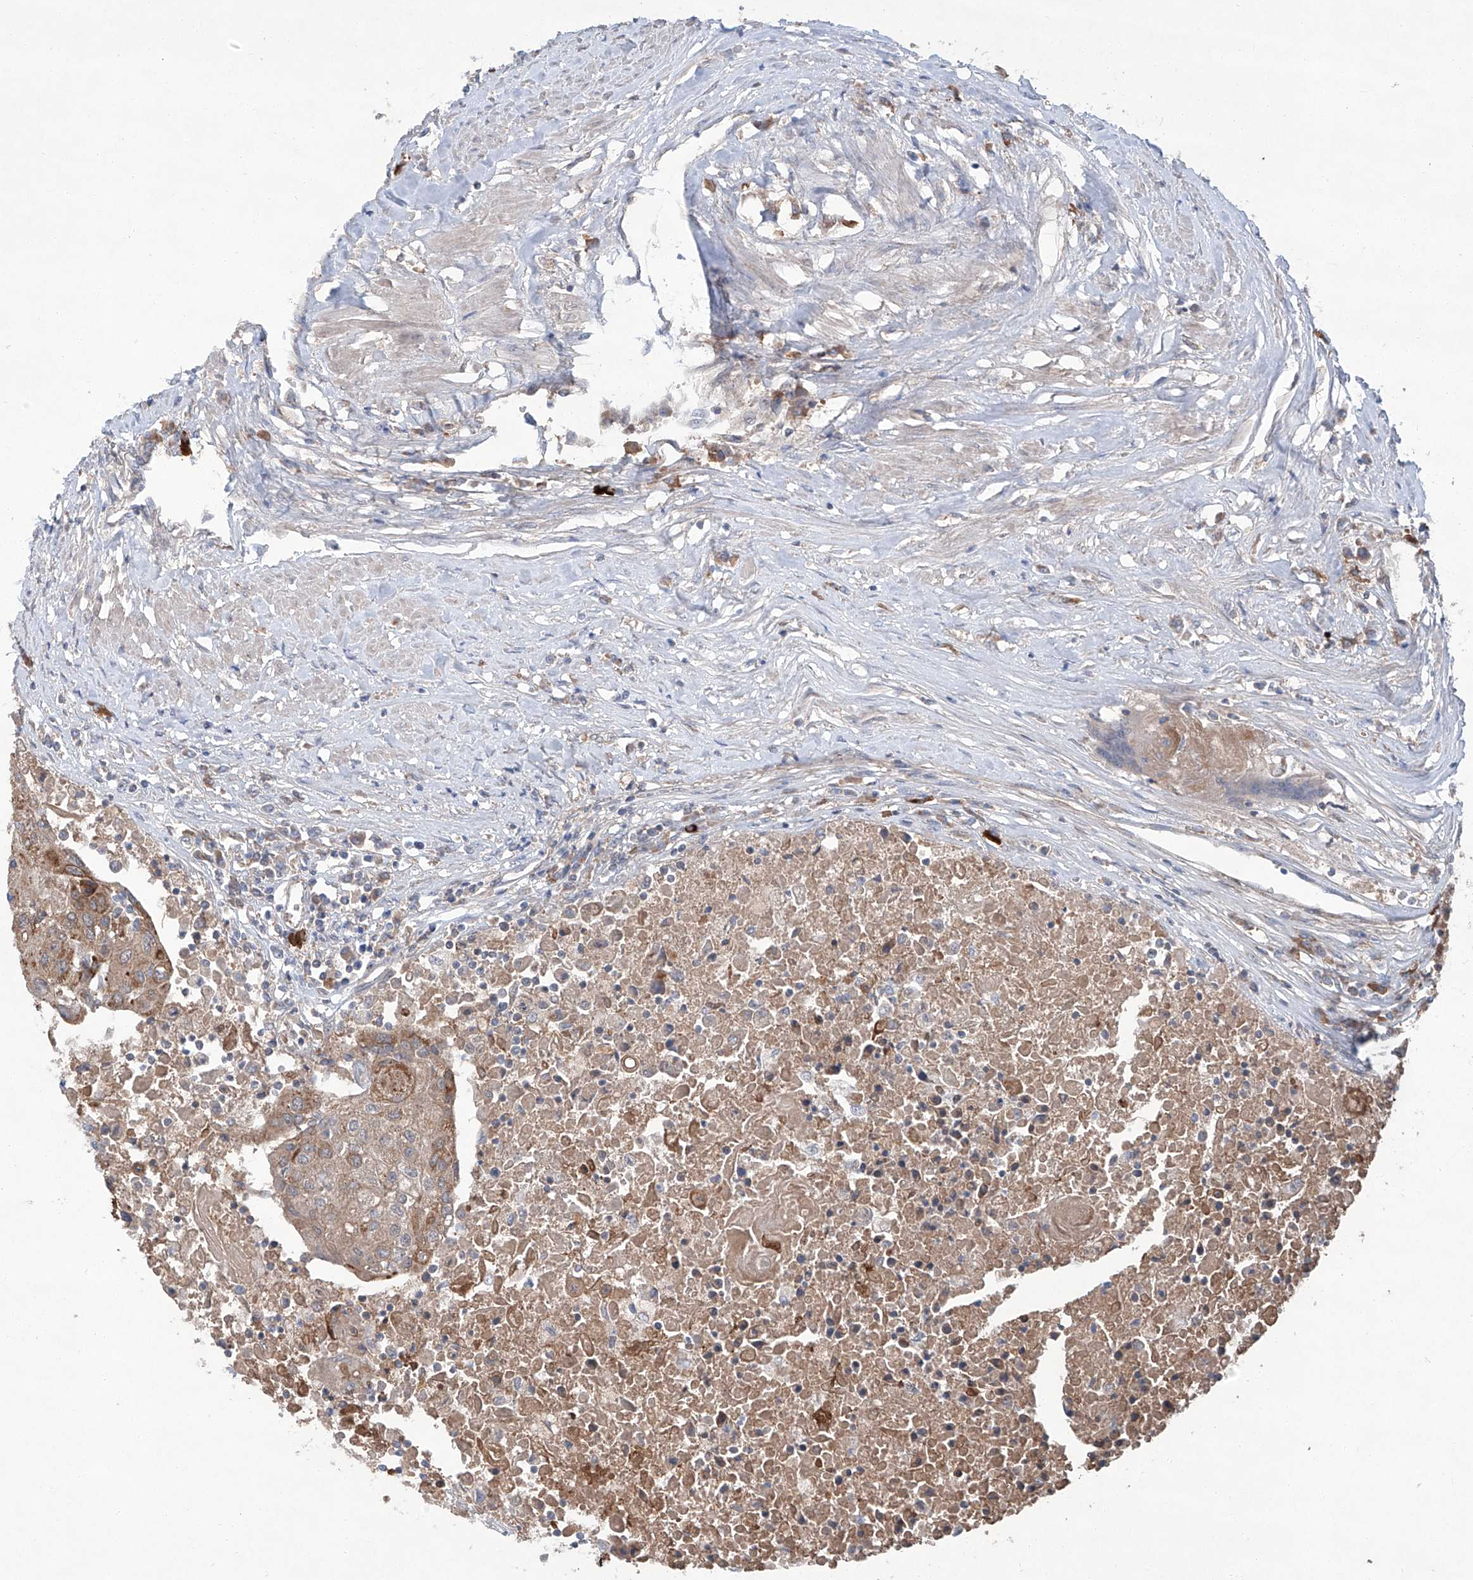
{"staining": {"intensity": "moderate", "quantity": ">75%", "location": "cytoplasmic/membranous"}, "tissue": "urothelial cancer", "cell_type": "Tumor cells", "image_type": "cancer", "snomed": [{"axis": "morphology", "description": "Urothelial carcinoma, High grade"}, {"axis": "topography", "description": "Urinary bladder"}], "caption": "Urothelial carcinoma (high-grade) tissue exhibits moderate cytoplasmic/membranous expression in about >75% of tumor cells, visualized by immunohistochemistry.", "gene": "SIX4", "patient": {"sex": "female", "age": 85}}